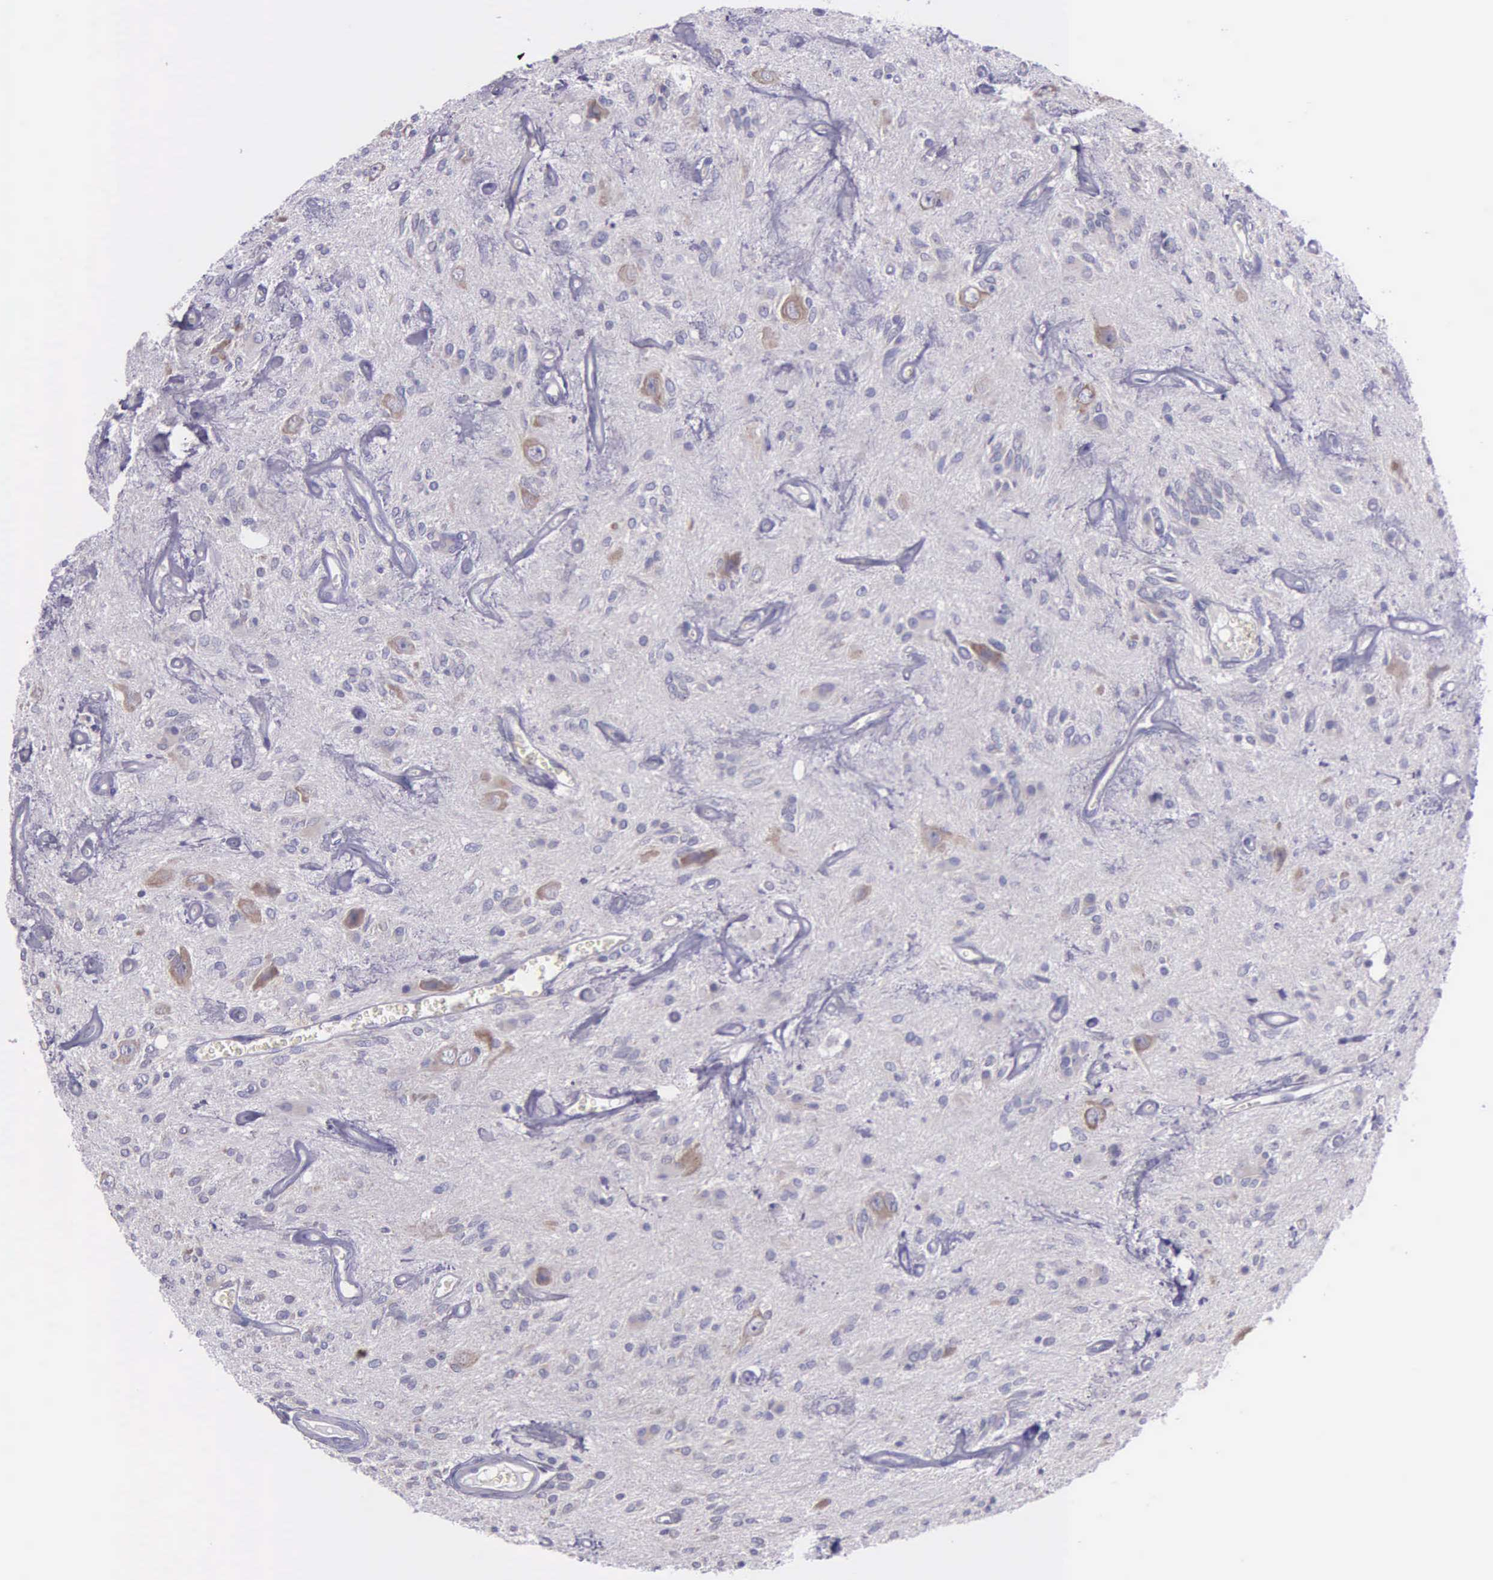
{"staining": {"intensity": "negative", "quantity": "none", "location": "none"}, "tissue": "glioma", "cell_type": "Tumor cells", "image_type": "cancer", "snomed": [{"axis": "morphology", "description": "Glioma, malignant, Low grade"}, {"axis": "topography", "description": "Brain"}], "caption": "The immunohistochemistry image has no significant expression in tumor cells of malignant glioma (low-grade) tissue. (Immunohistochemistry (ihc), brightfield microscopy, high magnification).", "gene": "MIA2", "patient": {"sex": "female", "age": 15}}